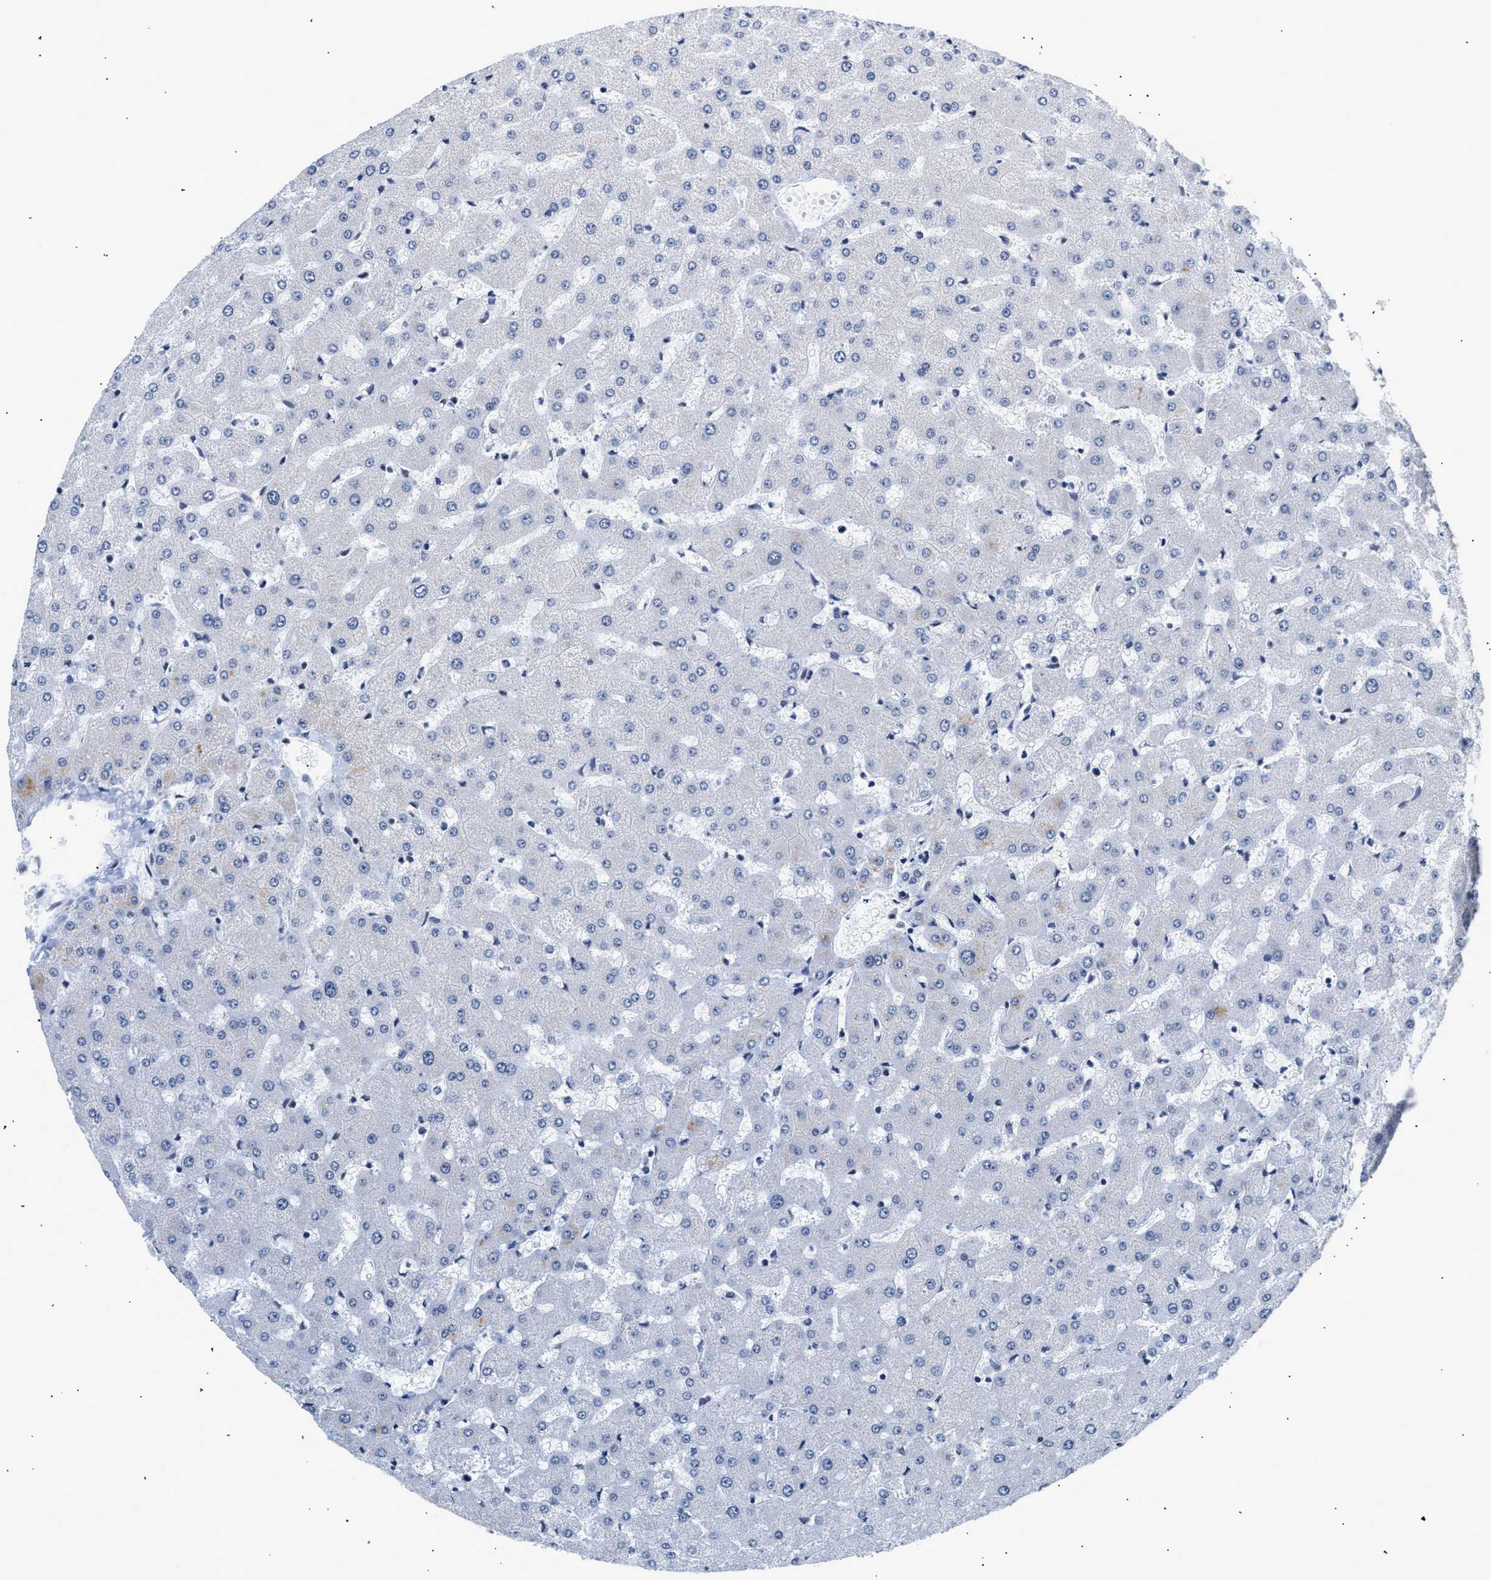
{"staining": {"intensity": "negative", "quantity": "none", "location": "none"}, "tissue": "liver", "cell_type": "Cholangiocytes", "image_type": "normal", "snomed": [{"axis": "morphology", "description": "Normal tissue, NOS"}, {"axis": "topography", "description": "Liver"}], "caption": "IHC micrograph of normal liver: liver stained with DAB (3,3'-diaminobenzidine) displays no significant protein positivity in cholangiocytes. (DAB immunohistochemistry (IHC) with hematoxylin counter stain).", "gene": "THOC1", "patient": {"sex": "female", "age": 63}}